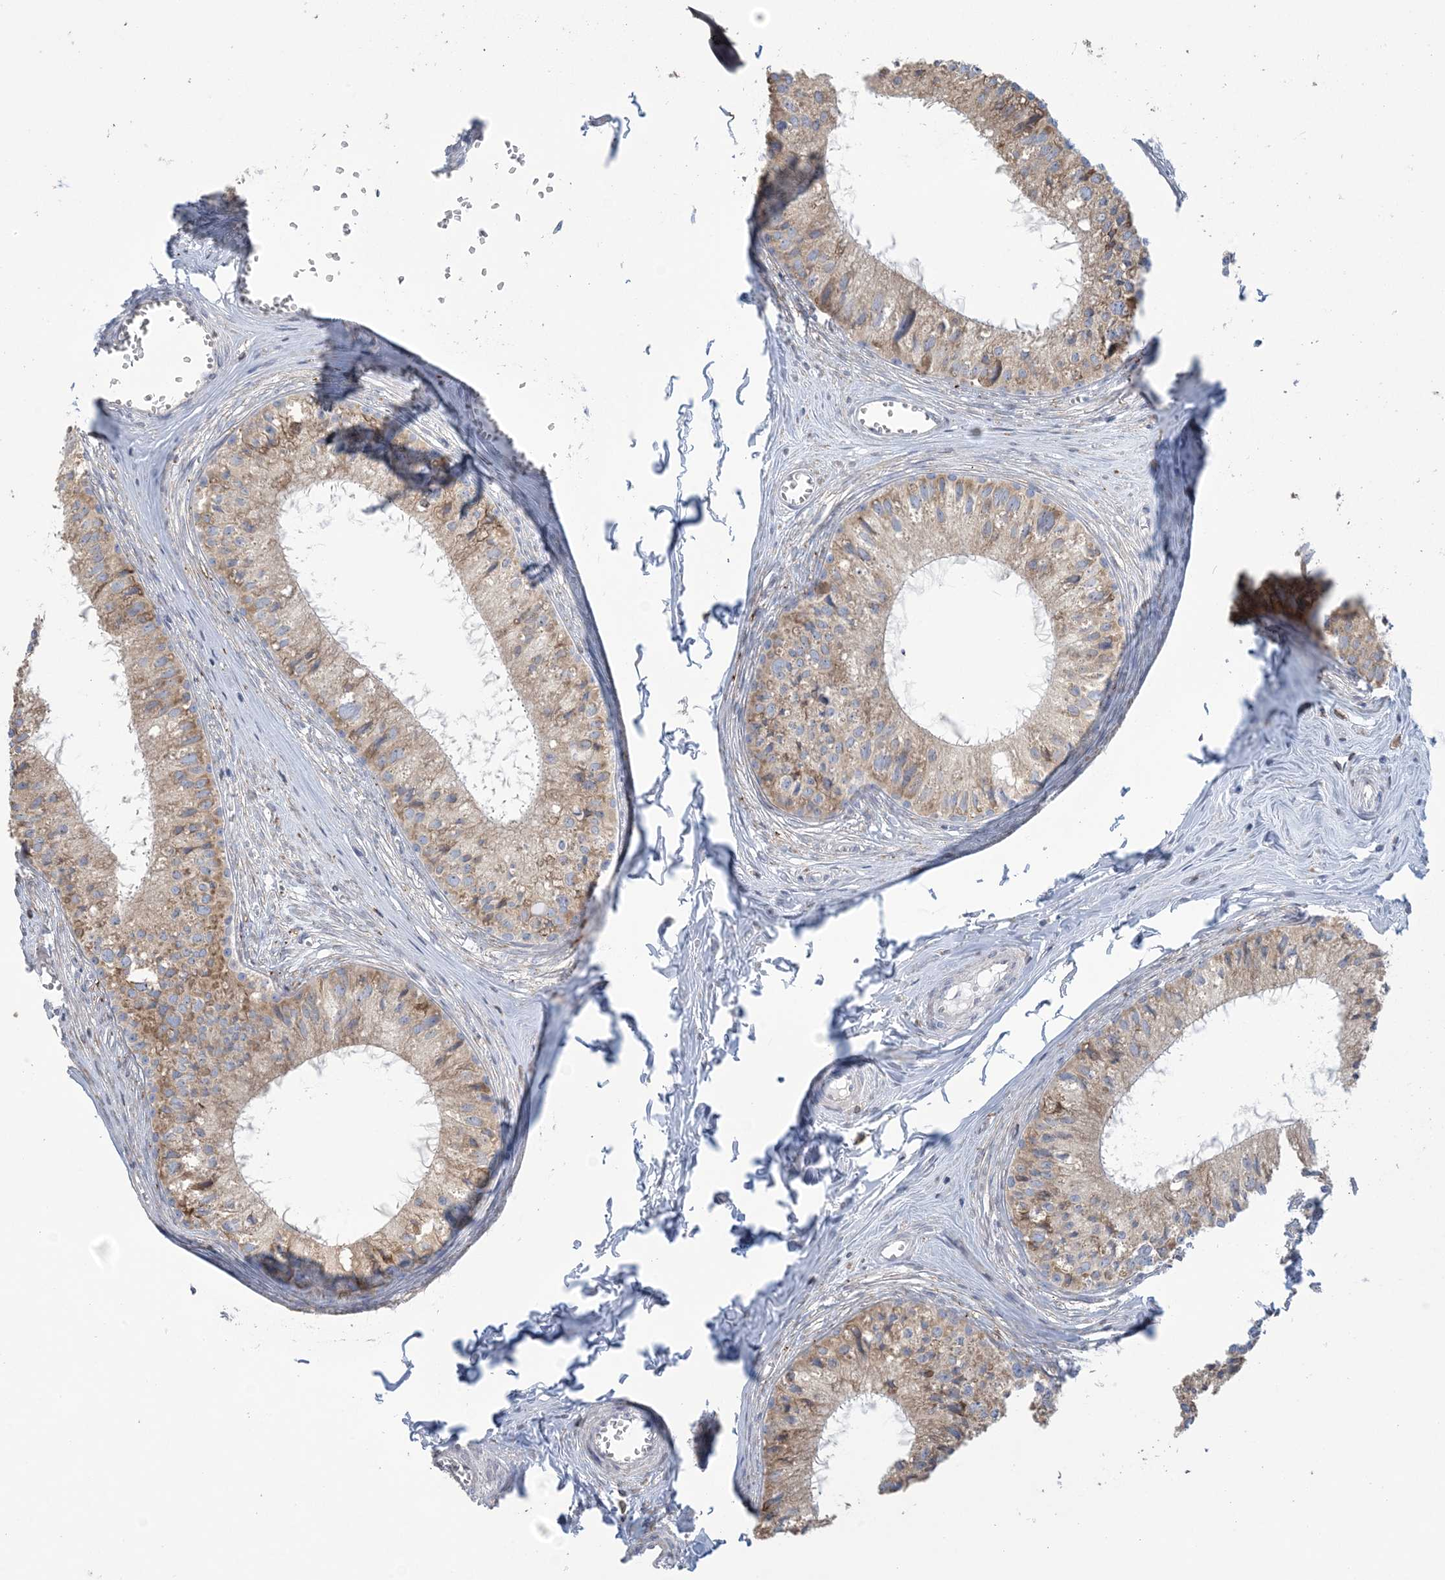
{"staining": {"intensity": "moderate", "quantity": ">75%", "location": "cytoplasmic/membranous"}, "tissue": "epididymis", "cell_type": "Glandular cells", "image_type": "normal", "snomed": [{"axis": "morphology", "description": "Normal tissue, NOS"}, {"axis": "topography", "description": "Epididymis"}], "caption": "DAB (3,3'-diaminobenzidine) immunohistochemical staining of benign human epididymis demonstrates moderate cytoplasmic/membranous protein positivity in about >75% of glandular cells. (brown staining indicates protein expression, while blue staining denotes nuclei).", "gene": "SHANK1", "patient": {"sex": "male", "age": 36}}